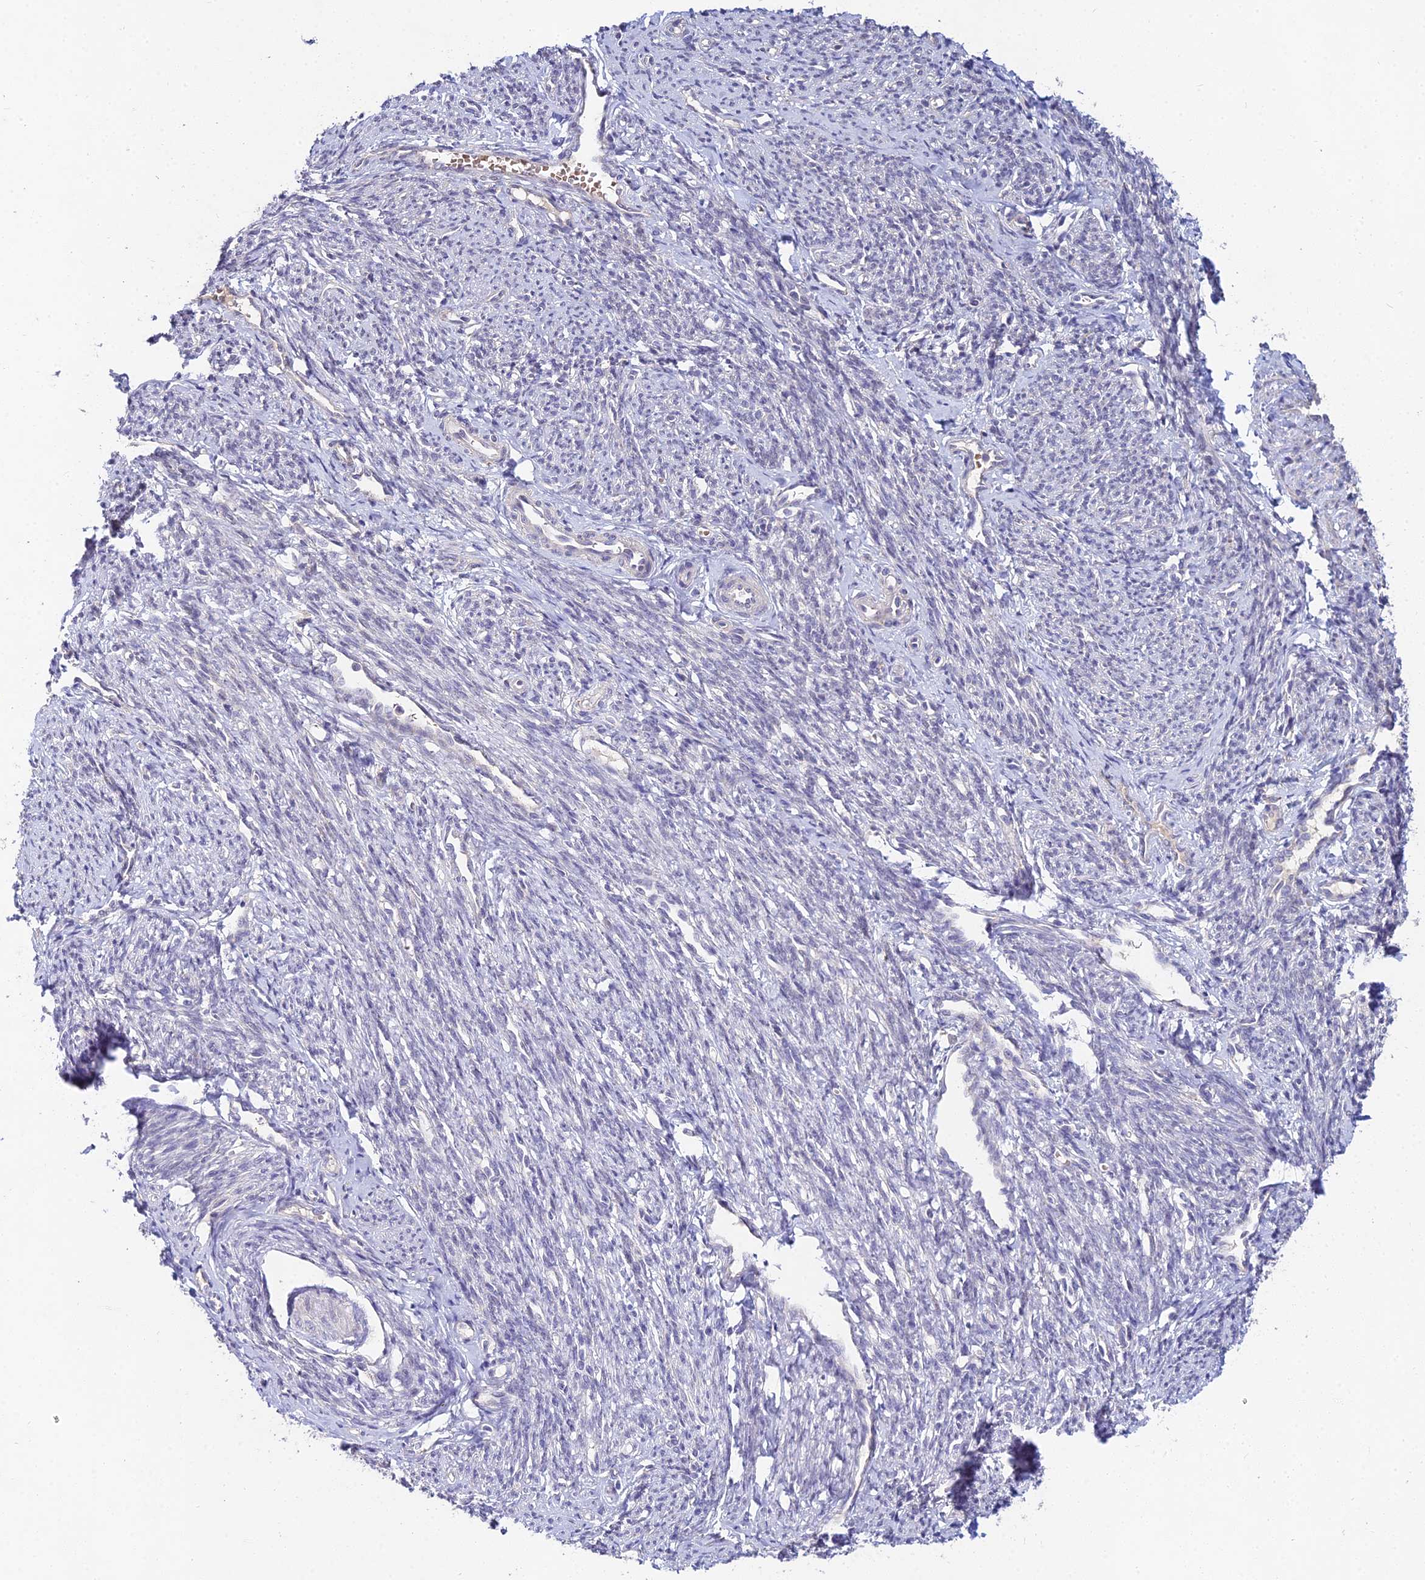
{"staining": {"intensity": "weak", "quantity": "<25%", "location": "cytoplasmic/membranous"}, "tissue": "smooth muscle", "cell_type": "Smooth muscle cells", "image_type": "normal", "snomed": [{"axis": "morphology", "description": "Normal tissue, NOS"}, {"axis": "topography", "description": "Smooth muscle"}, {"axis": "topography", "description": "Uterus"}], "caption": "Smooth muscle stained for a protein using IHC reveals no positivity smooth muscle cells.", "gene": "WDR43", "patient": {"sex": "female", "age": 59}}